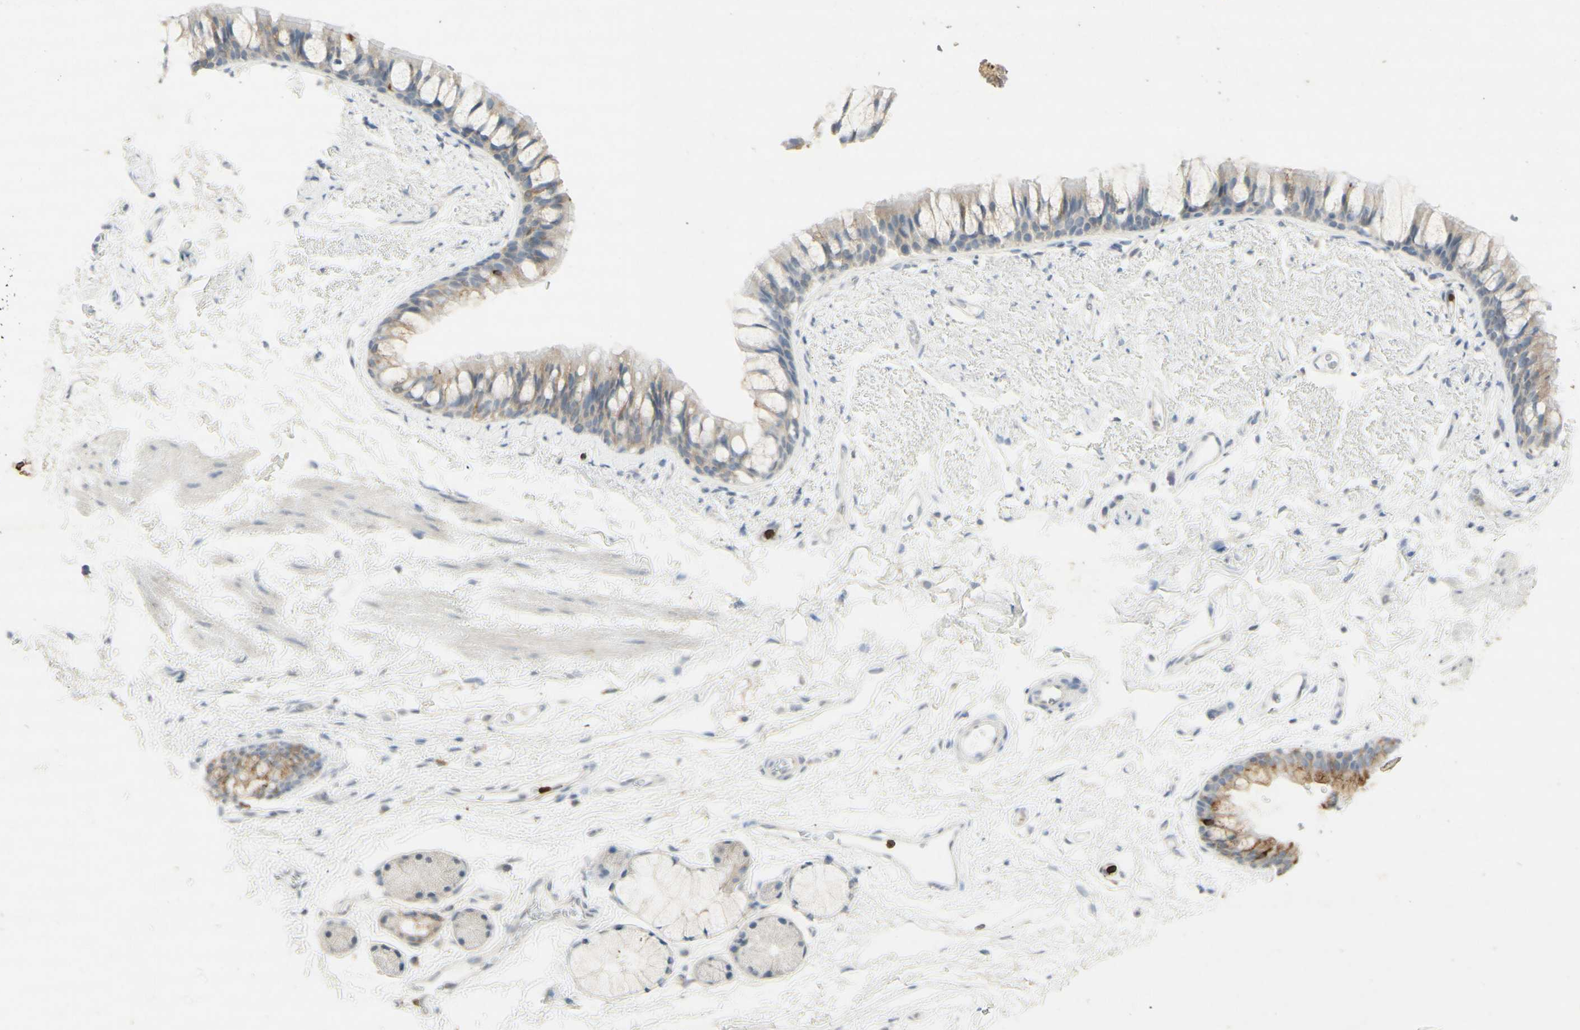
{"staining": {"intensity": "negative", "quantity": "none", "location": "none"}, "tissue": "adipose tissue", "cell_type": "Adipocytes", "image_type": "normal", "snomed": [{"axis": "morphology", "description": "Normal tissue, NOS"}, {"axis": "topography", "description": "Bronchus"}], "caption": "This is an IHC photomicrograph of normal adipose tissue. There is no expression in adipocytes.", "gene": "ATP6V1B1", "patient": {"sex": "female", "age": 73}}